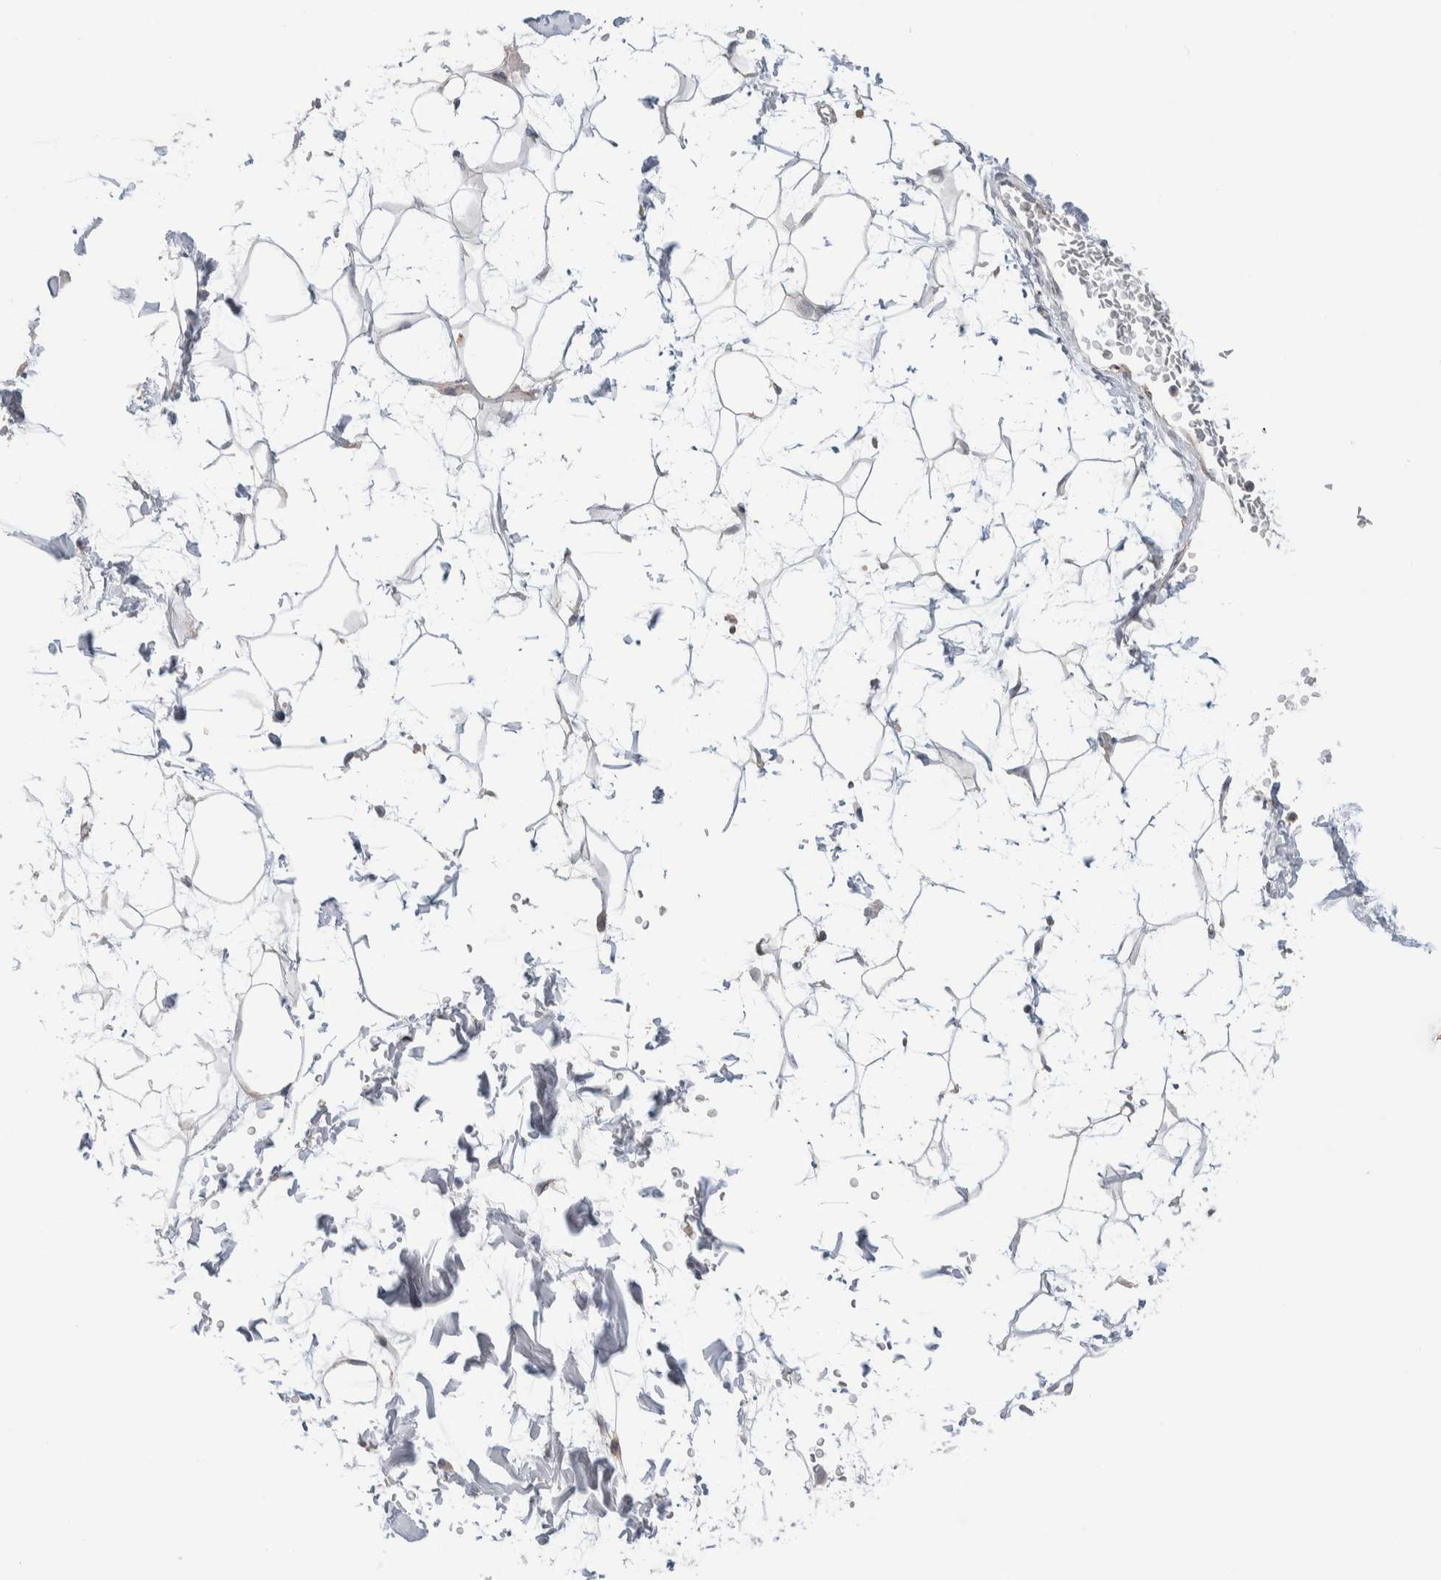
{"staining": {"intensity": "negative", "quantity": "none", "location": "none"}, "tissue": "adipose tissue", "cell_type": "Adipocytes", "image_type": "normal", "snomed": [{"axis": "morphology", "description": "Normal tissue, NOS"}, {"axis": "topography", "description": "Soft tissue"}], "caption": "DAB (3,3'-diaminobenzidine) immunohistochemical staining of unremarkable human adipose tissue demonstrates no significant positivity in adipocytes.", "gene": "RUSF1", "patient": {"sex": "male", "age": 72}}